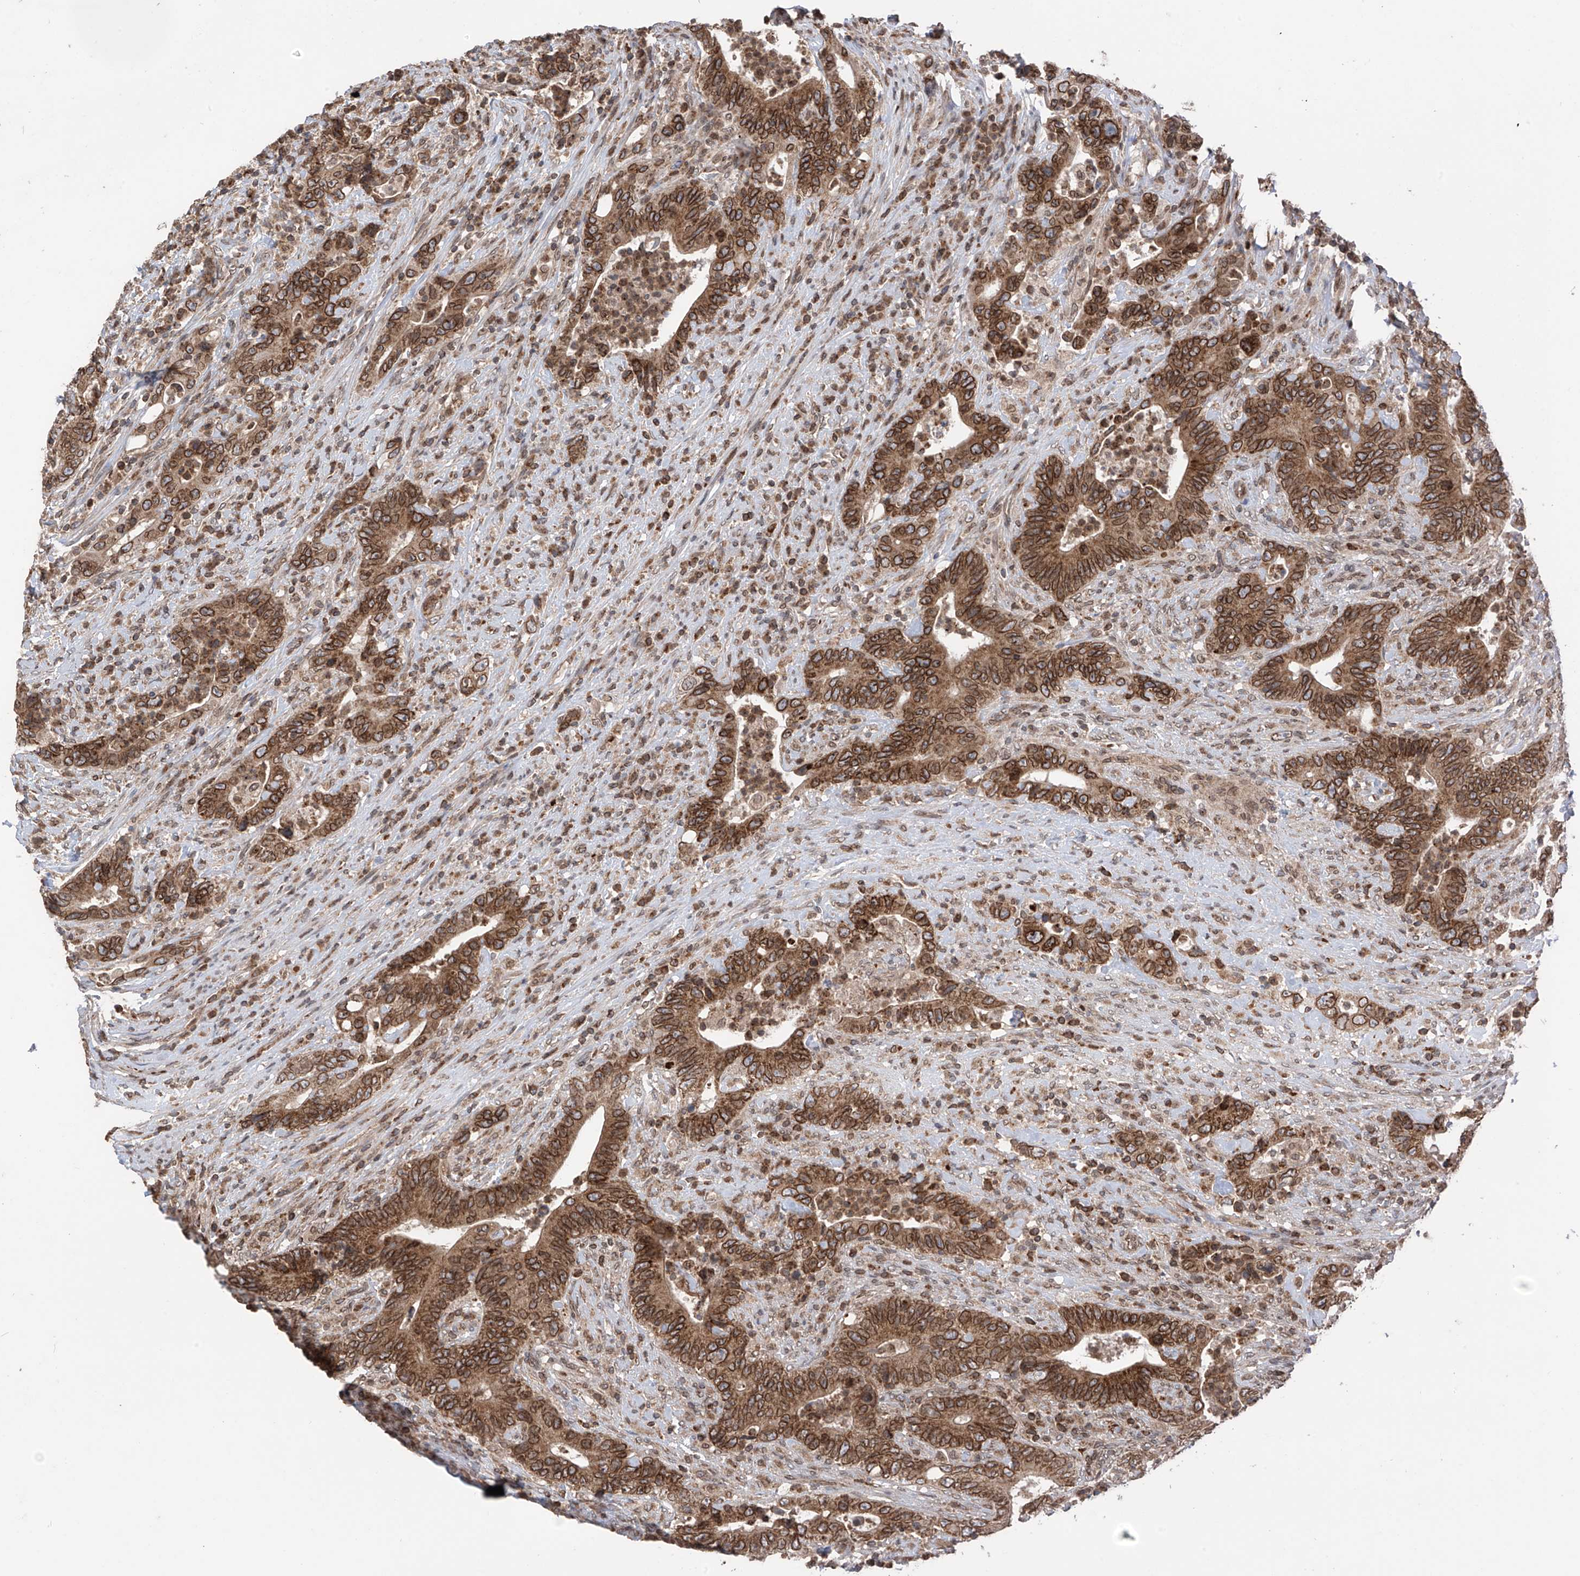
{"staining": {"intensity": "moderate", "quantity": ">75%", "location": "cytoplasmic/membranous,nuclear"}, "tissue": "colorectal cancer", "cell_type": "Tumor cells", "image_type": "cancer", "snomed": [{"axis": "morphology", "description": "Adenocarcinoma, NOS"}, {"axis": "topography", "description": "Colon"}], "caption": "A brown stain labels moderate cytoplasmic/membranous and nuclear positivity of a protein in colorectal cancer (adenocarcinoma) tumor cells.", "gene": "AHCTF1", "patient": {"sex": "female", "age": 75}}